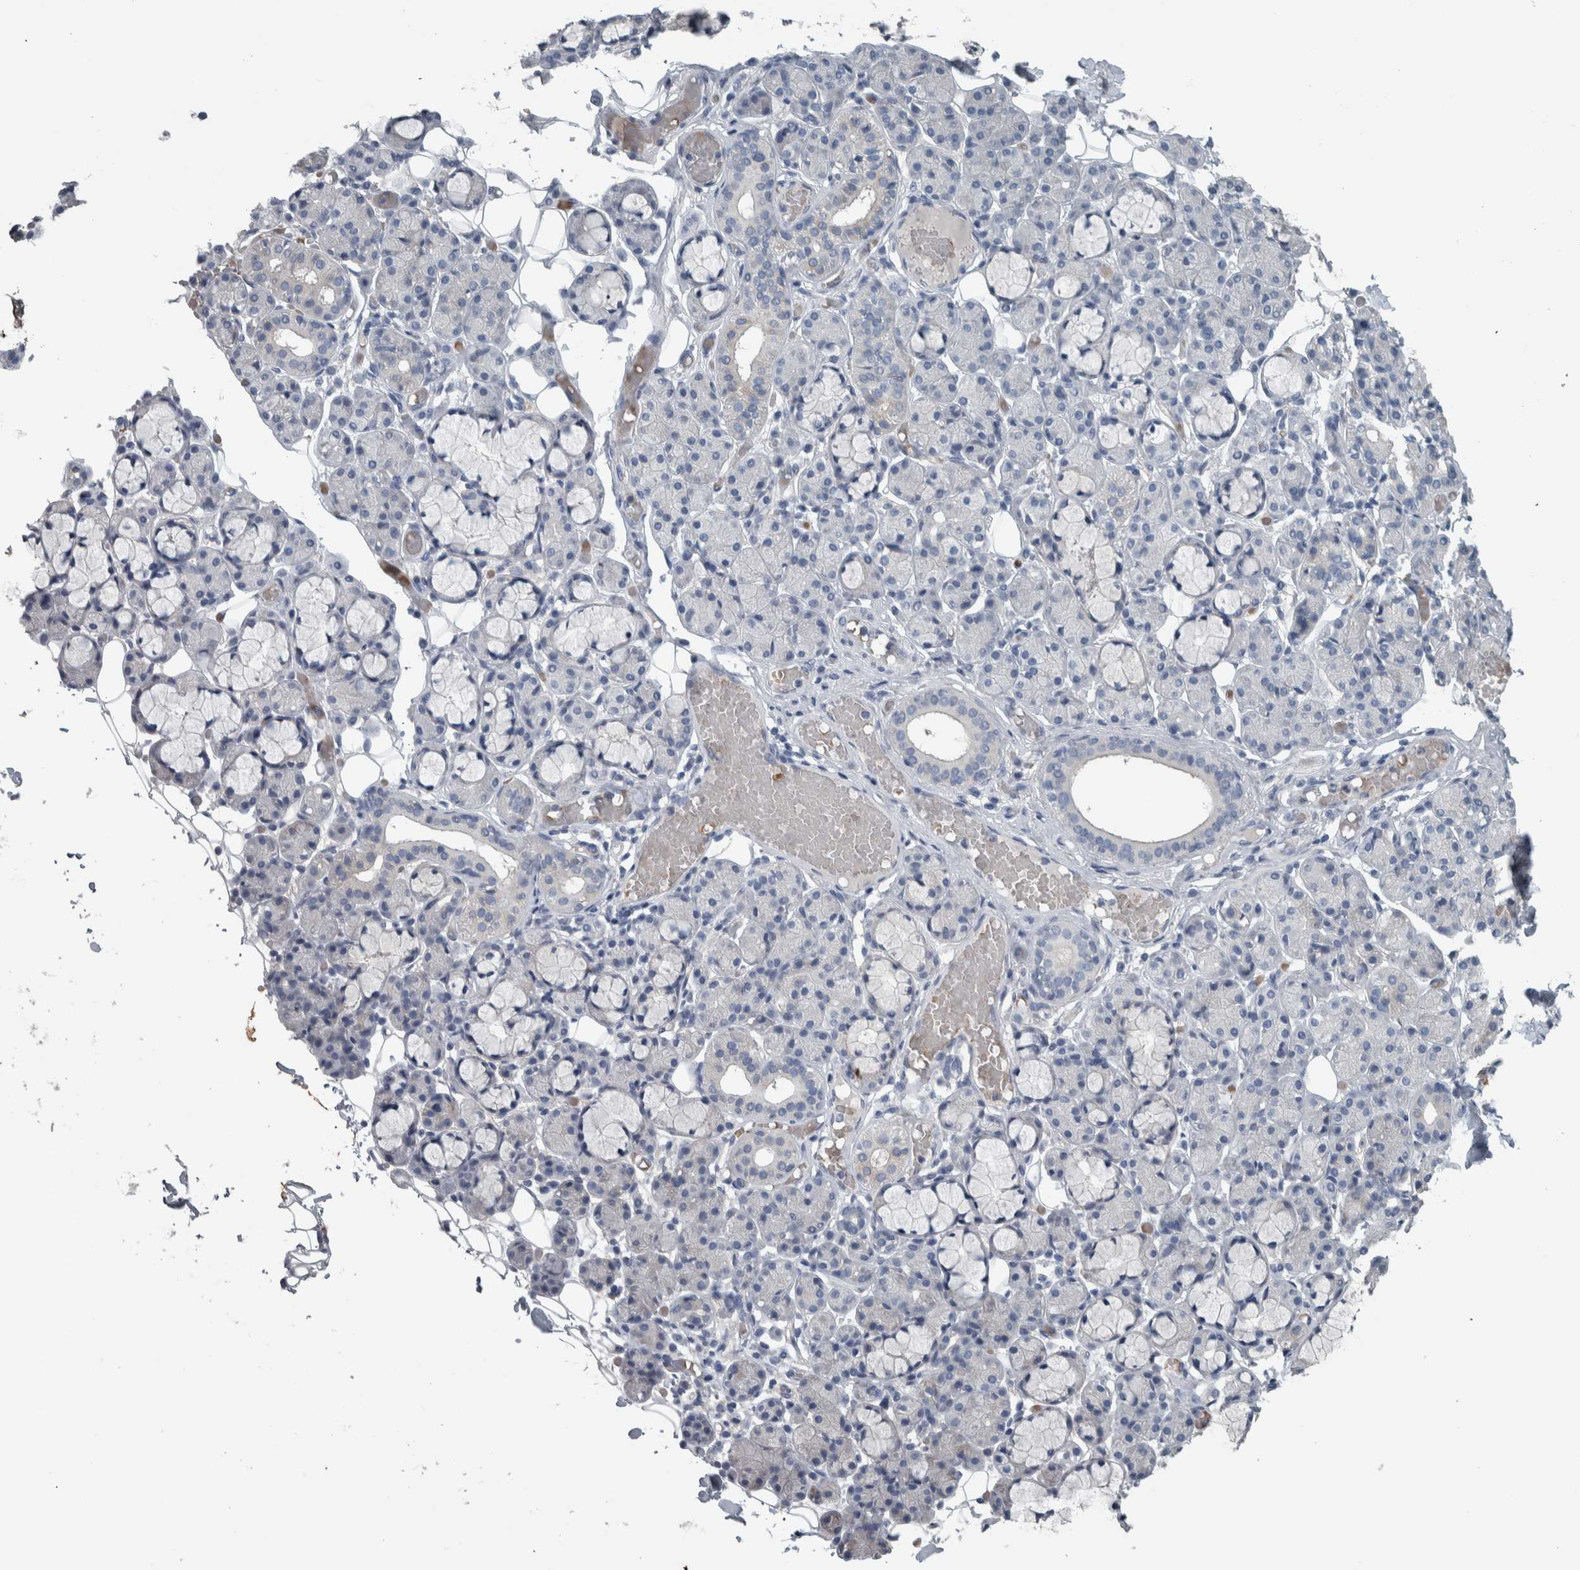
{"staining": {"intensity": "negative", "quantity": "none", "location": "none"}, "tissue": "salivary gland", "cell_type": "Glandular cells", "image_type": "normal", "snomed": [{"axis": "morphology", "description": "Normal tissue, NOS"}, {"axis": "topography", "description": "Salivary gland"}], "caption": "Photomicrograph shows no protein expression in glandular cells of normal salivary gland. (Immunohistochemistry (ihc), brightfield microscopy, high magnification).", "gene": "SH3GL2", "patient": {"sex": "male", "age": 63}}